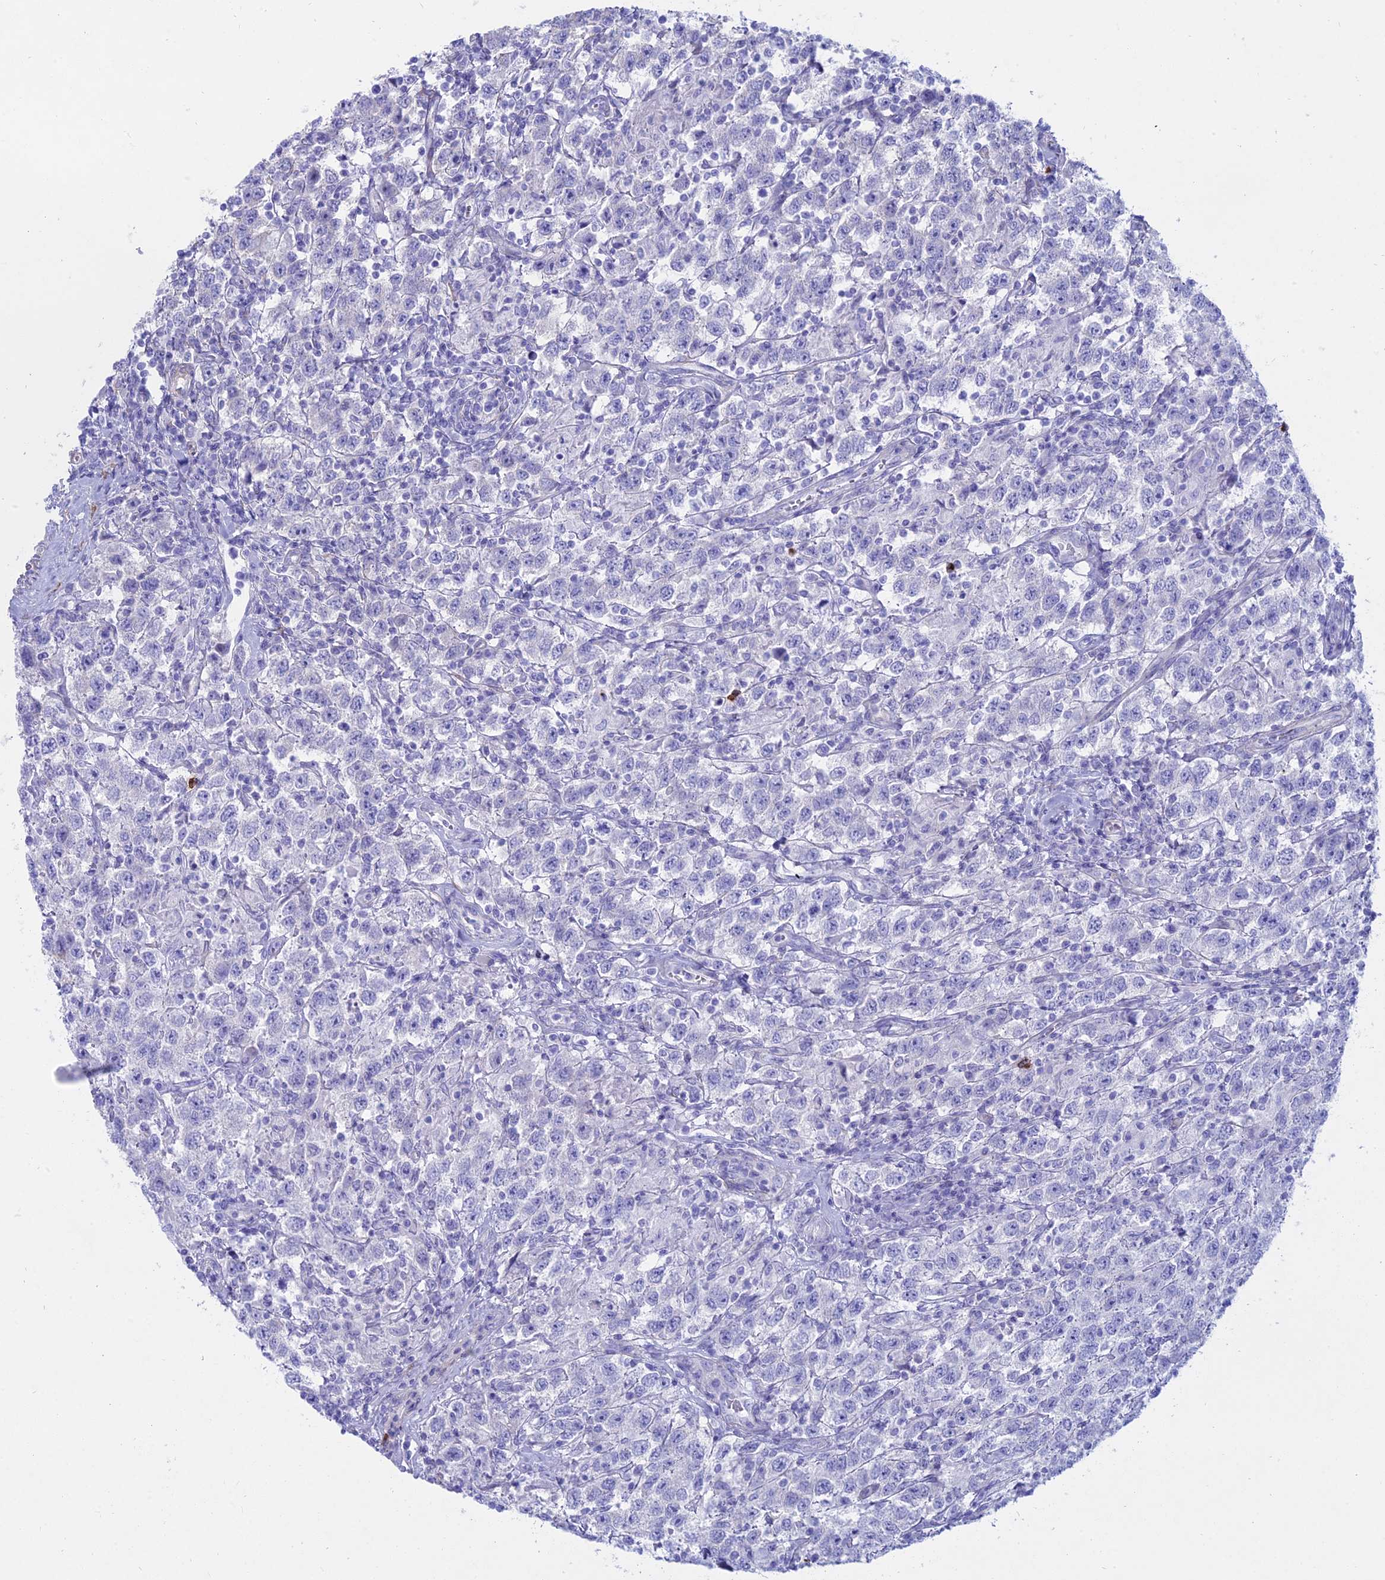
{"staining": {"intensity": "negative", "quantity": "none", "location": "none"}, "tissue": "testis cancer", "cell_type": "Tumor cells", "image_type": "cancer", "snomed": [{"axis": "morphology", "description": "Seminoma, NOS"}, {"axis": "topography", "description": "Testis"}], "caption": "Immunohistochemistry micrograph of neoplastic tissue: human seminoma (testis) stained with DAB (3,3'-diaminobenzidine) displays no significant protein staining in tumor cells.", "gene": "OR2AE1", "patient": {"sex": "male", "age": 41}}